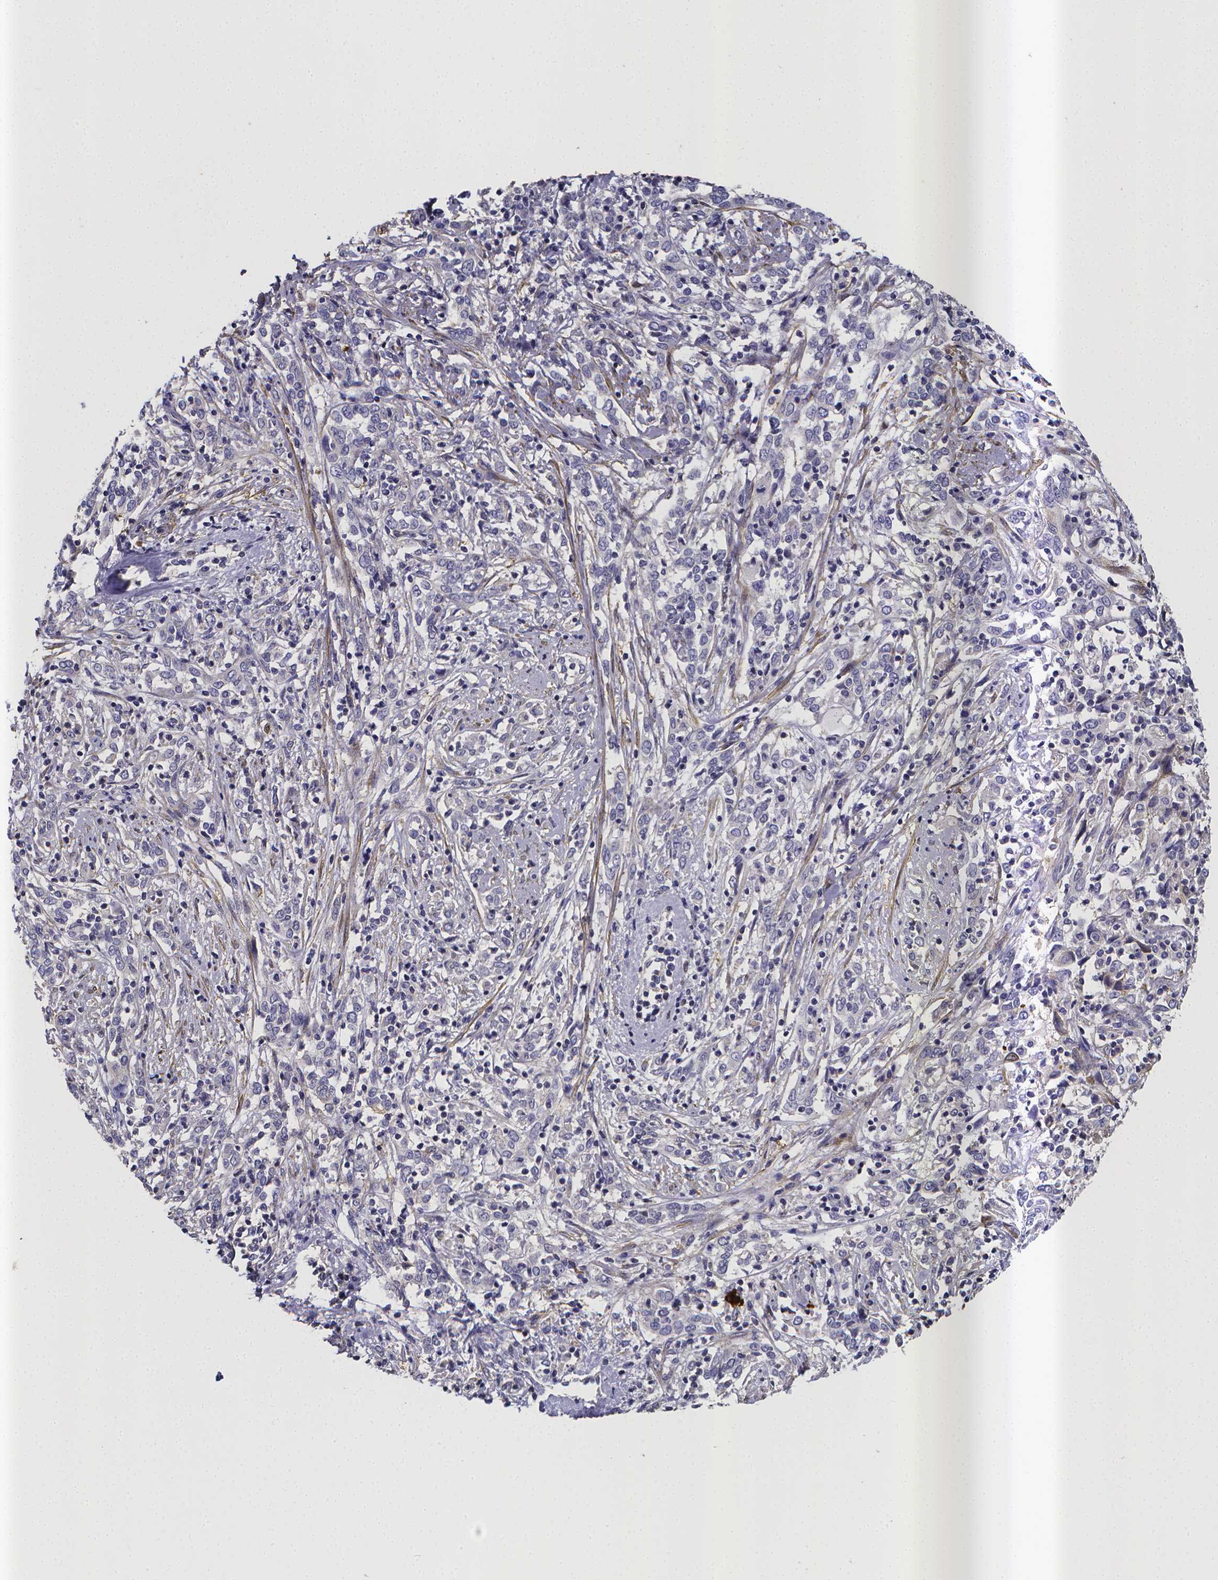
{"staining": {"intensity": "weak", "quantity": "<25%", "location": "cytoplasmic/membranous"}, "tissue": "cervical cancer", "cell_type": "Tumor cells", "image_type": "cancer", "snomed": [{"axis": "morphology", "description": "Adenocarcinoma, NOS"}, {"axis": "topography", "description": "Cervix"}], "caption": "Tumor cells show no significant staining in adenocarcinoma (cervical). (Brightfield microscopy of DAB immunohistochemistry at high magnification).", "gene": "RERG", "patient": {"sex": "female", "age": 40}}